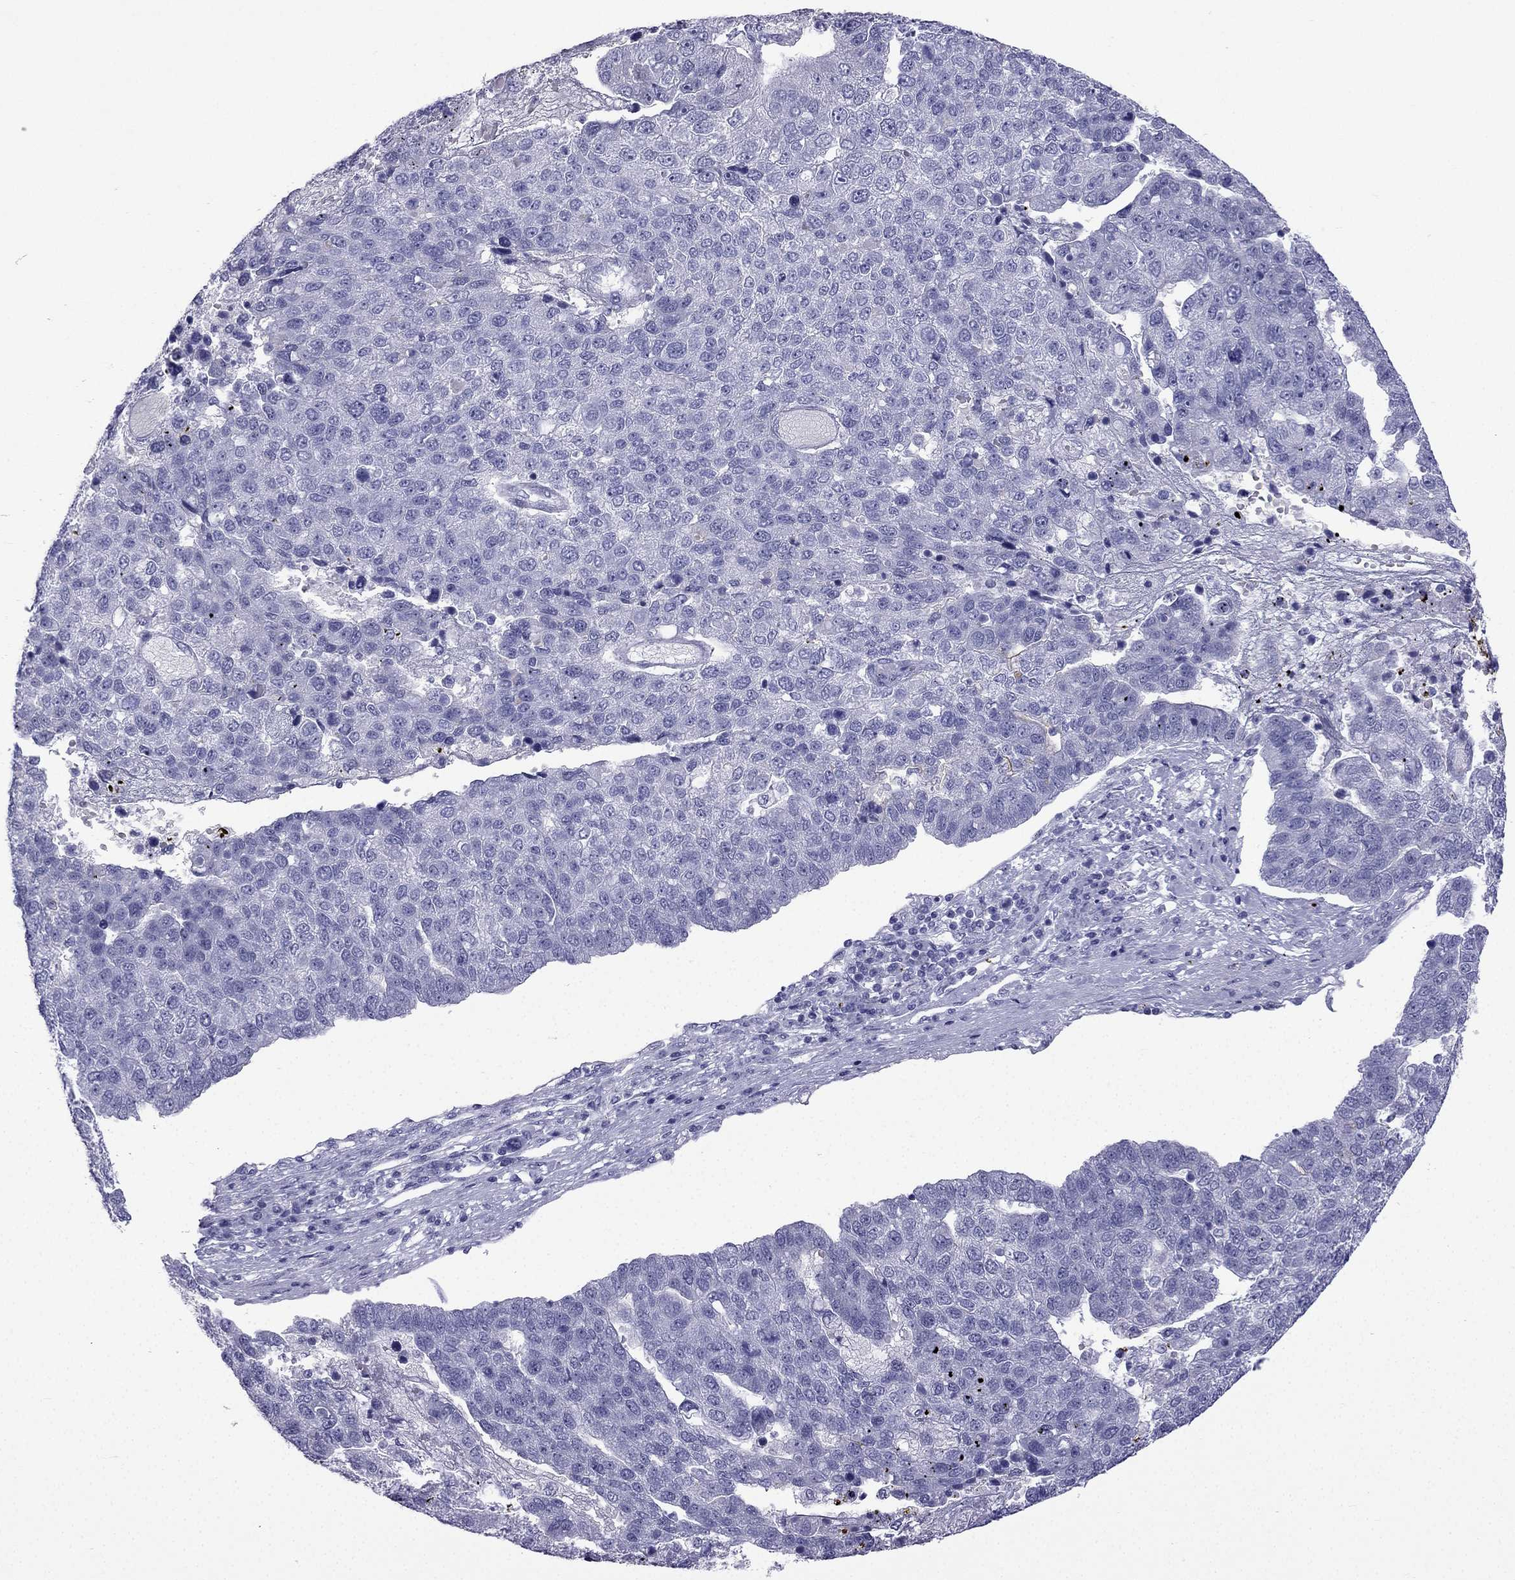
{"staining": {"intensity": "negative", "quantity": "none", "location": "none"}, "tissue": "pancreatic cancer", "cell_type": "Tumor cells", "image_type": "cancer", "snomed": [{"axis": "morphology", "description": "Adenocarcinoma, NOS"}, {"axis": "topography", "description": "Pancreas"}], "caption": "Adenocarcinoma (pancreatic) stained for a protein using immunohistochemistry (IHC) shows no positivity tumor cells.", "gene": "GJA8", "patient": {"sex": "female", "age": 61}}